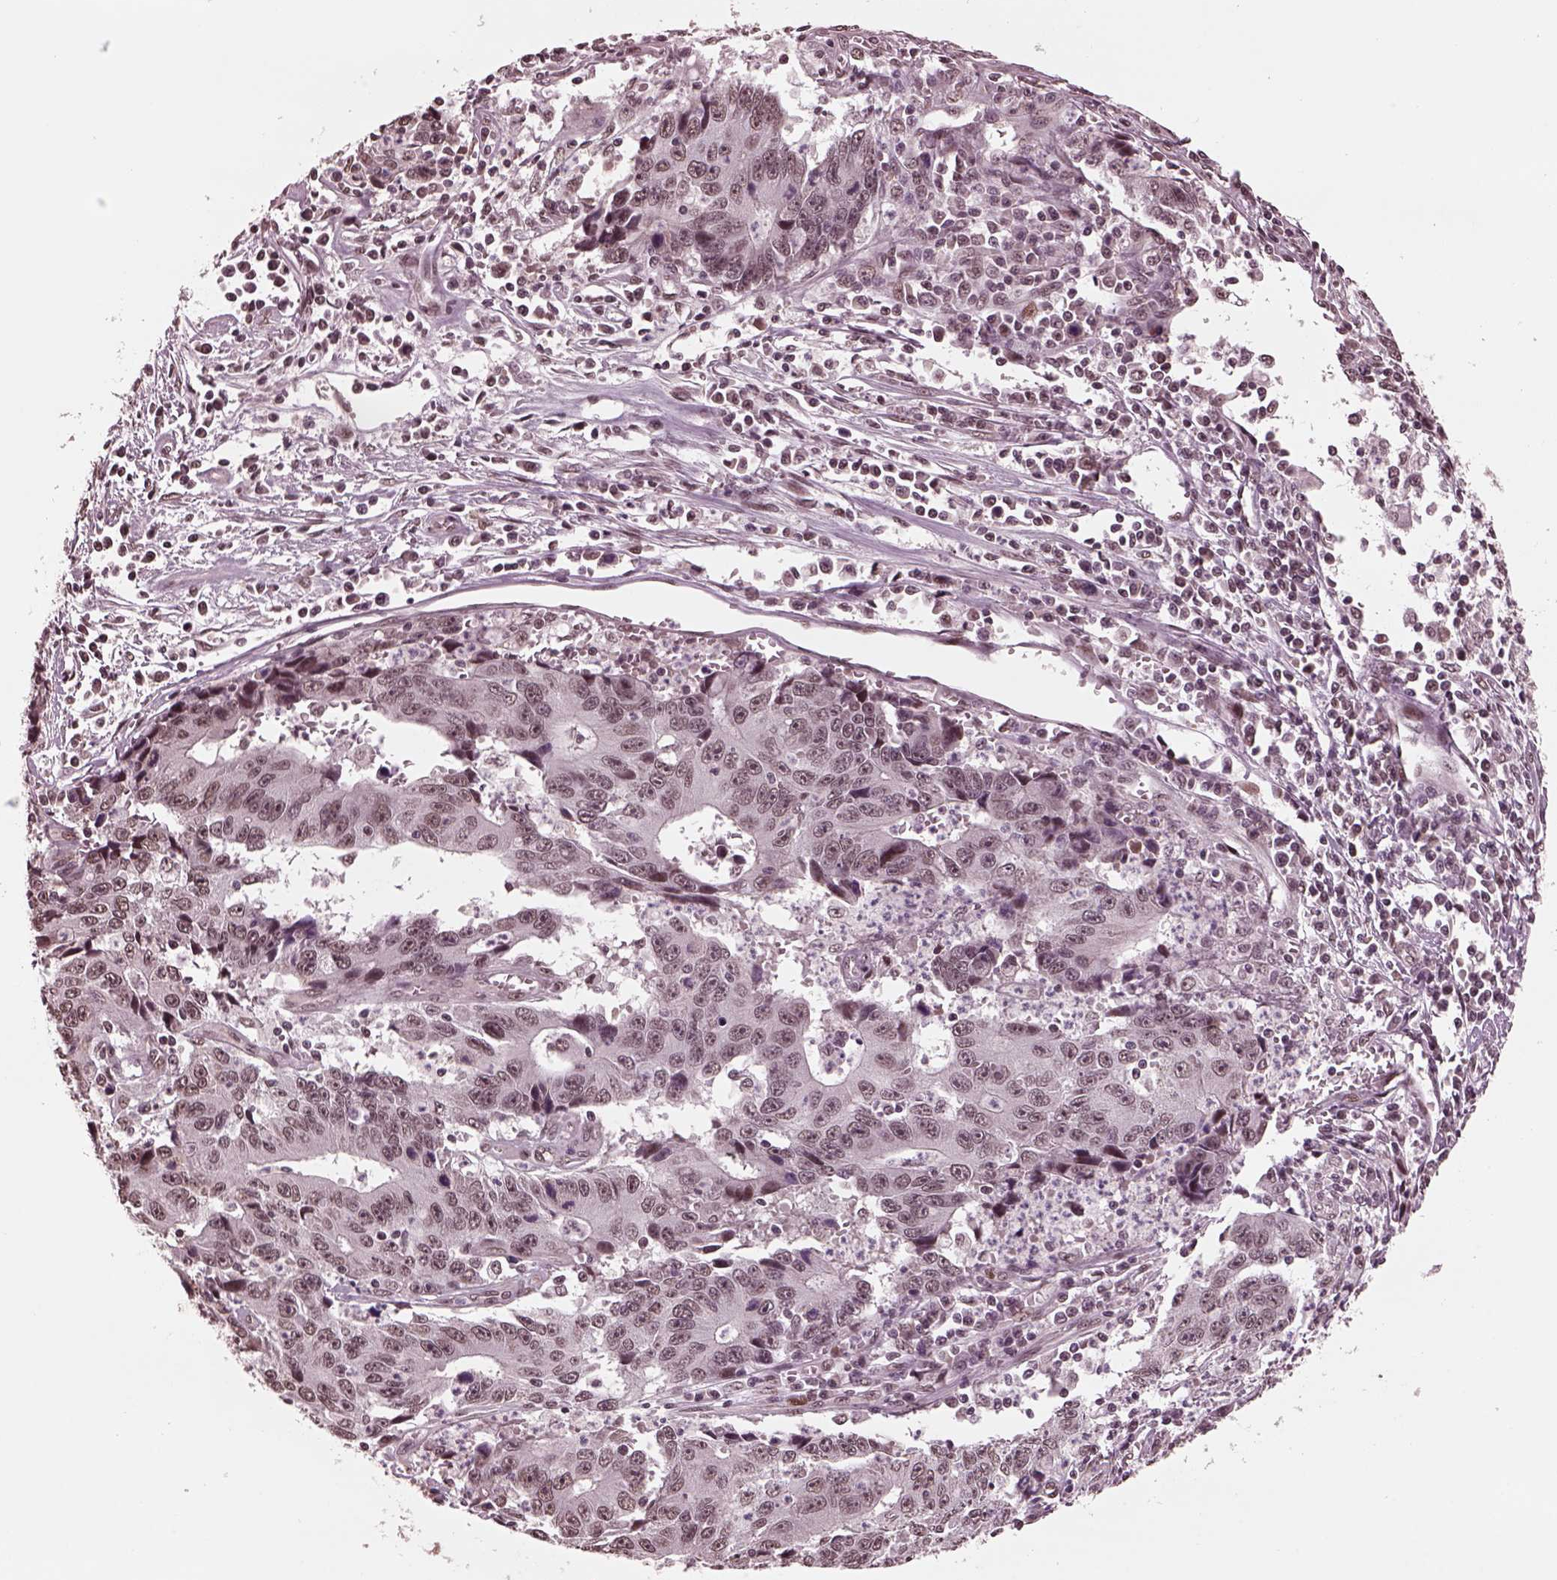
{"staining": {"intensity": "weak", "quantity": "25%-75%", "location": "nuclear"}, "tissue": "liver cancer", "cell_type": "Tumor cells", "image_type": "cancer", "snomed": [{"axis": "morphology", "description": "Cholangiocarcinoma"}, {"axis": "topography", "description": "Liver"}], "caption": "Immunohistochemistry (DAB) staining of liver cancer (cholangiocarcinoma) demonstrates weak nuclear protein positivity in about 25%-75% of tumor cells. Nuclei are stained in blue.", "gene": "NAP1L5", "patient": {"sex": "male", "age": 65}}